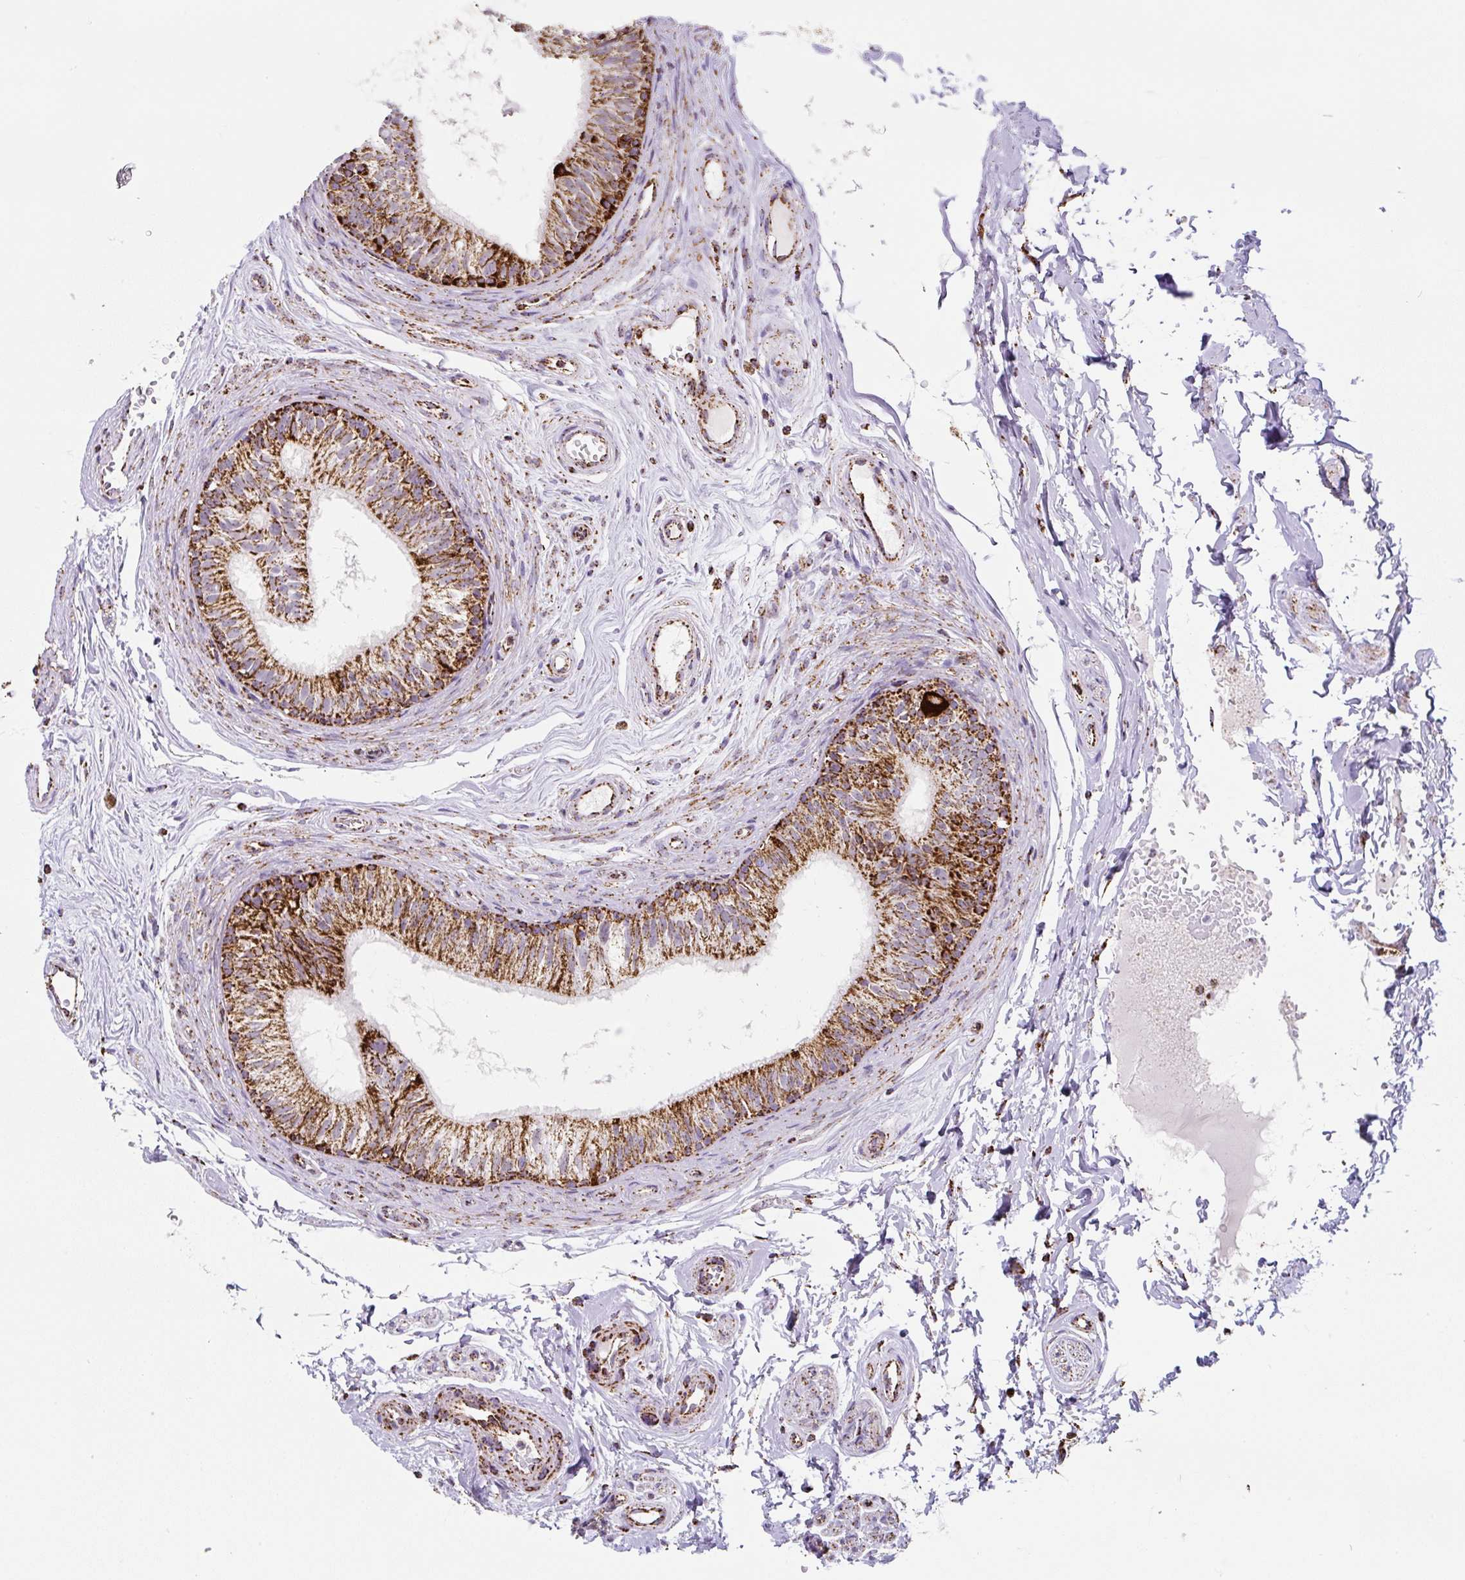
{"staining": {"intensity": "strong", "quantity": ">75%", "location": "cytoplasmic/membranous"}, "tissue": "epididymis", "cell_type": "Glandular cells", "image_type": "normal", "snomed": [{"axis": "morphology", "description": "Normal tissue, NOS"}, {"axis": "topography", "description": "Epididymis"}], "caption": "A histopathology image of epididymis stained for a protein demonstrates strong cytoplasmic/membranous brown staining in glandular cells. Using DAB (brown) and hematoxylin (blue) stains, captured at high magnification using brightfield microscopy.", "gene": "ATP5F1A", "patient": {"sex": "male", "age": 45}}